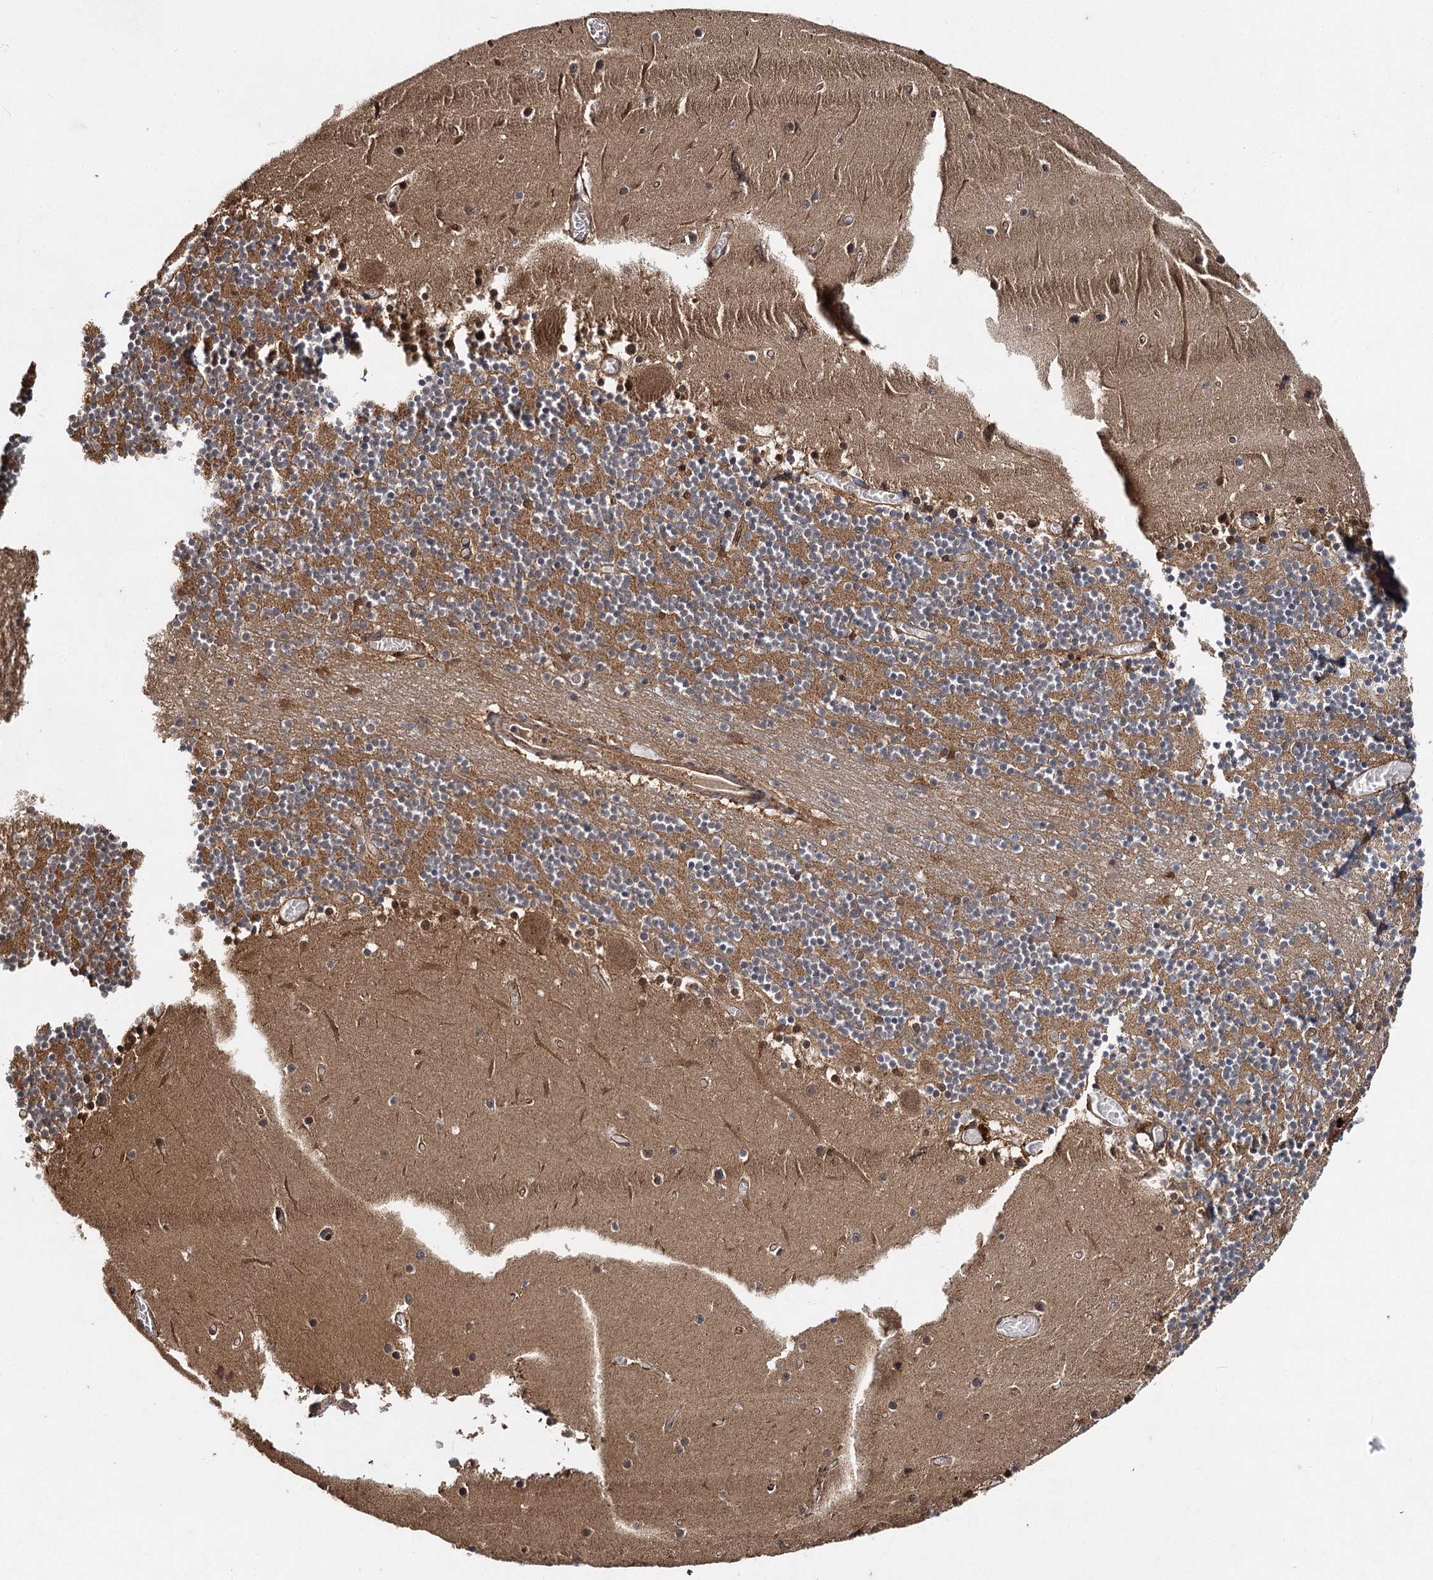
{"staining": {"intensity": "moderate", "quantity": "25%-75%", "location": "cytoplasmic/membranous"}, "tissue": "cerebellum", "cell_type": "Cells in granular layer", "image_type": "normal", "snomed": [{"axis": "morphology", "description": "Normal tissue, NOS"}, {"axis": "topography", "description": "Cerebellum"}], "caption": "Immunohistochemistry (IHC) staining of benign cerebellum, which shows medium levels of moderate cytoplasmic/membranous staining in approximately 25%-75% of cells in granular layer indicating moderate cytoplasmic/membranous protein staining. The staining was performed using DAB (3,3'-diaminobenzidine) (brown) for protein detection and nuclei were counterstained in hematoxylin (blue).", "gene": "INSIG2", "patient": {"sex": "female", "age": 28}}